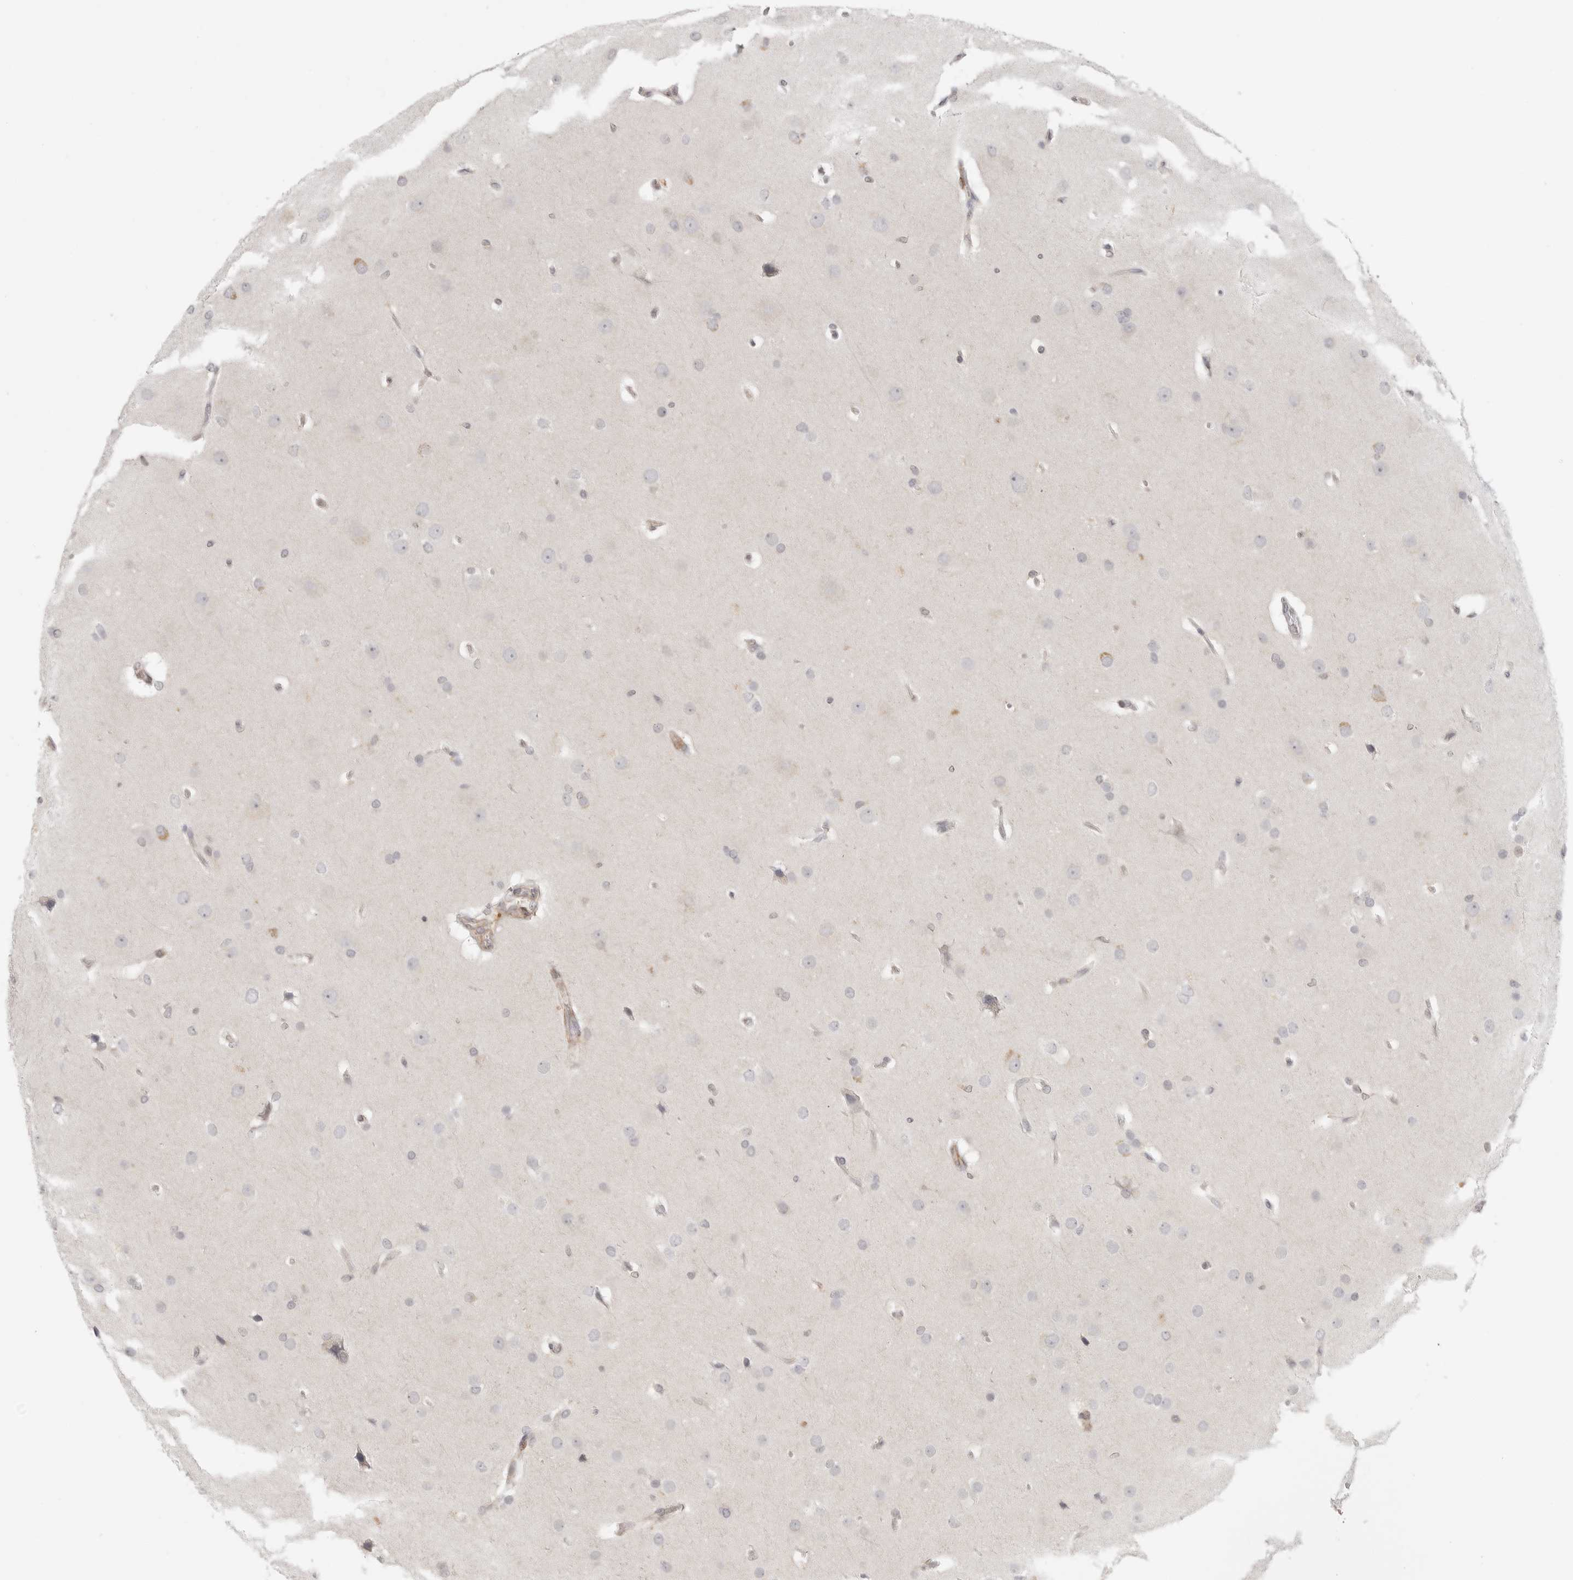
{"staining": {"intensity": "negative", "quantity": "none", "location": "none"}, "tissue": "glioma", "cell_type": "Tumor cells", "image_type": "cancer", "snomed": [{"axis": "morphology", "description": "Glioma, malignant, Low grade"}, {"axis": "topography", "description": "Brain"}], "caption": "Tumor cells show no significant protein expression in malignant low-grade glioma. (DAB immunohistochemistry (IHC), high magnification).", "gene": "SH3KBP1", "patient": {"sex": "female", "age": 37}}